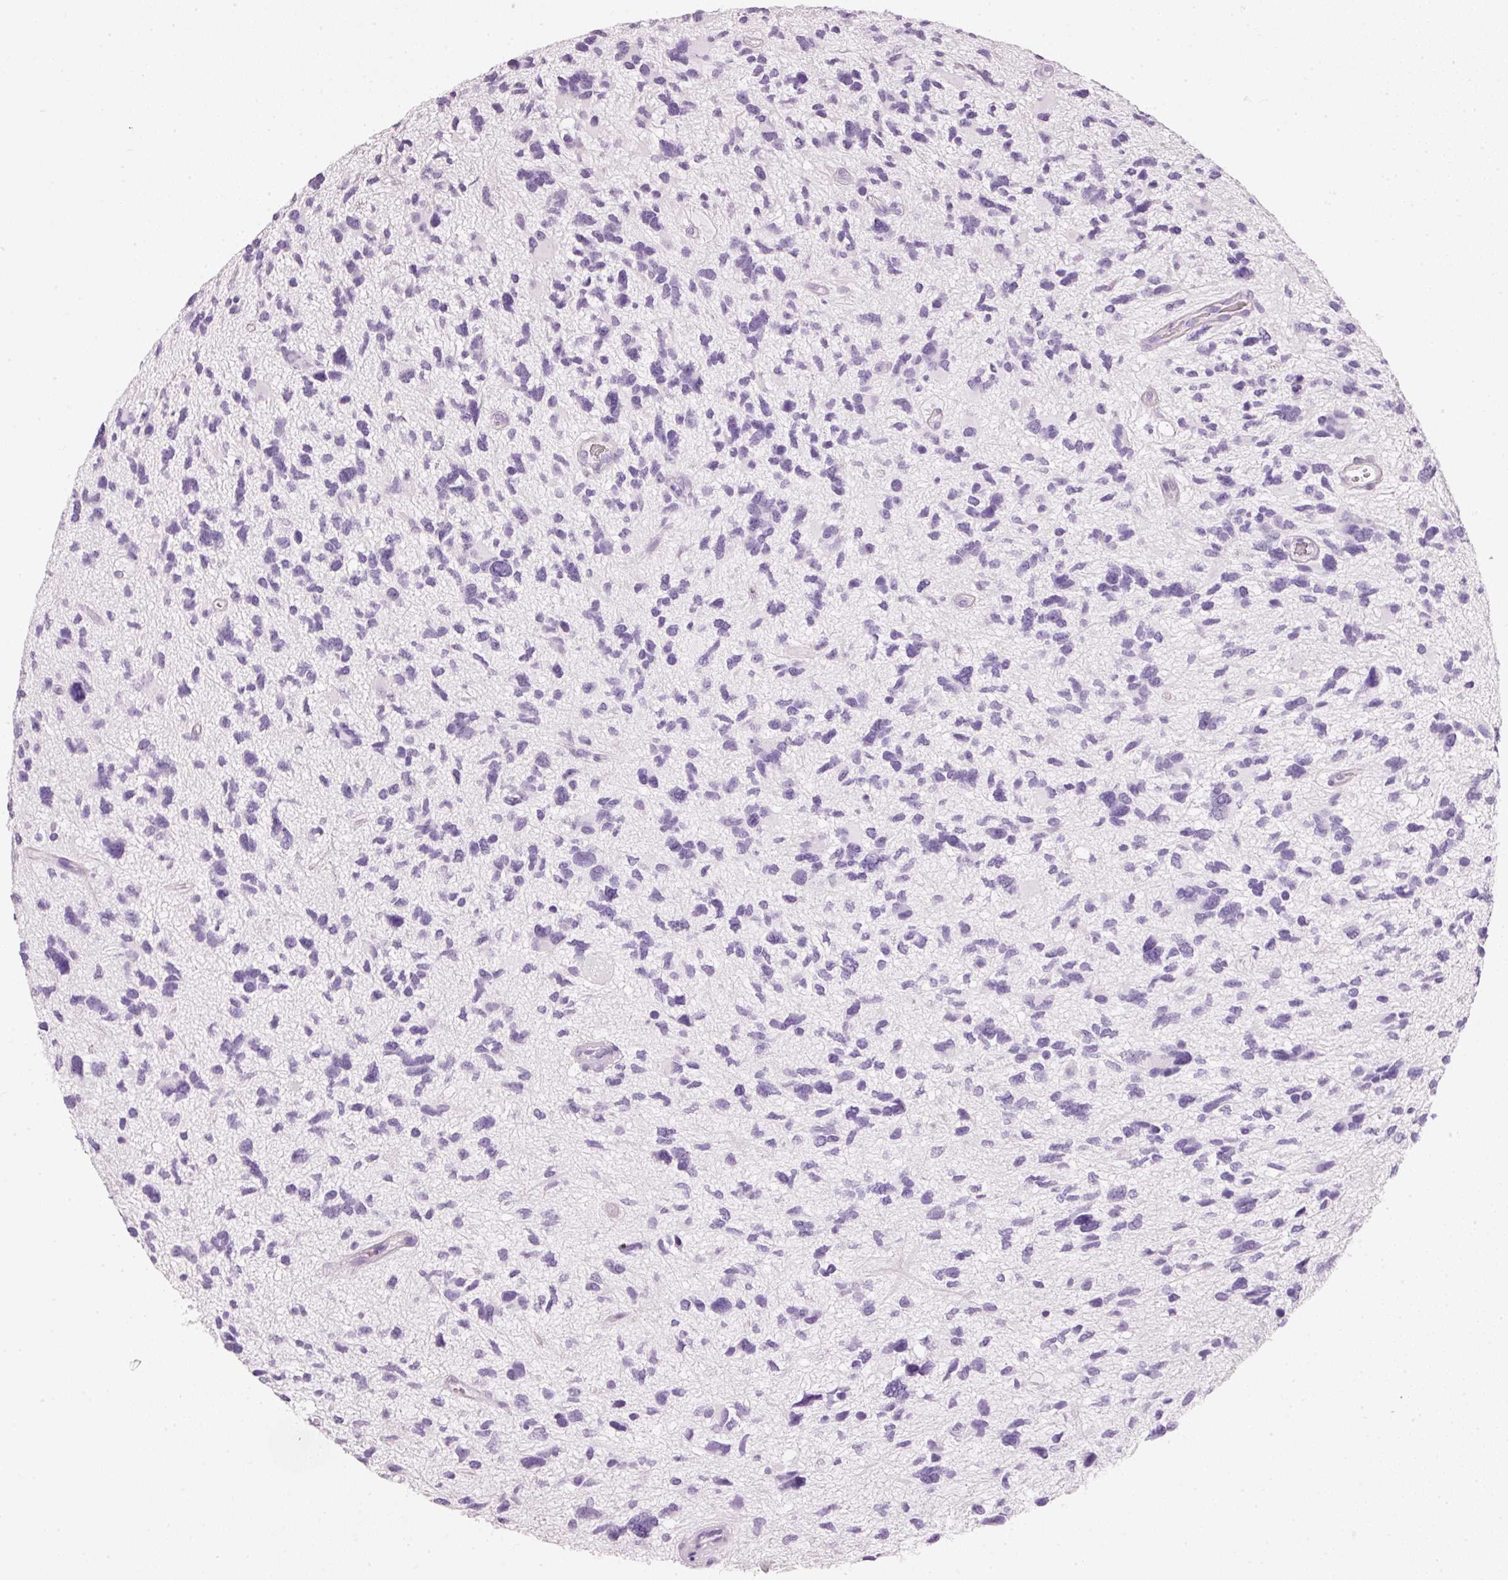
{"staining": {"intensity": "negative", "quantity": "none", "location": "none"}, "tissue": "glioma", "cell_type": "Tumor cells", "image_type": "cancer", "snomed": [{"axis": "morphology", "description": "Glioma, malignant, High grade"}, {"axis": "topography", "description": "Brain"}], "caption": "Malignant high-grade glioma was stained to show a protein in brown. There is no significant expression in tumor cells.", "gene": "PDXDC1", "patient": {"sex": "female", "age": 11}}